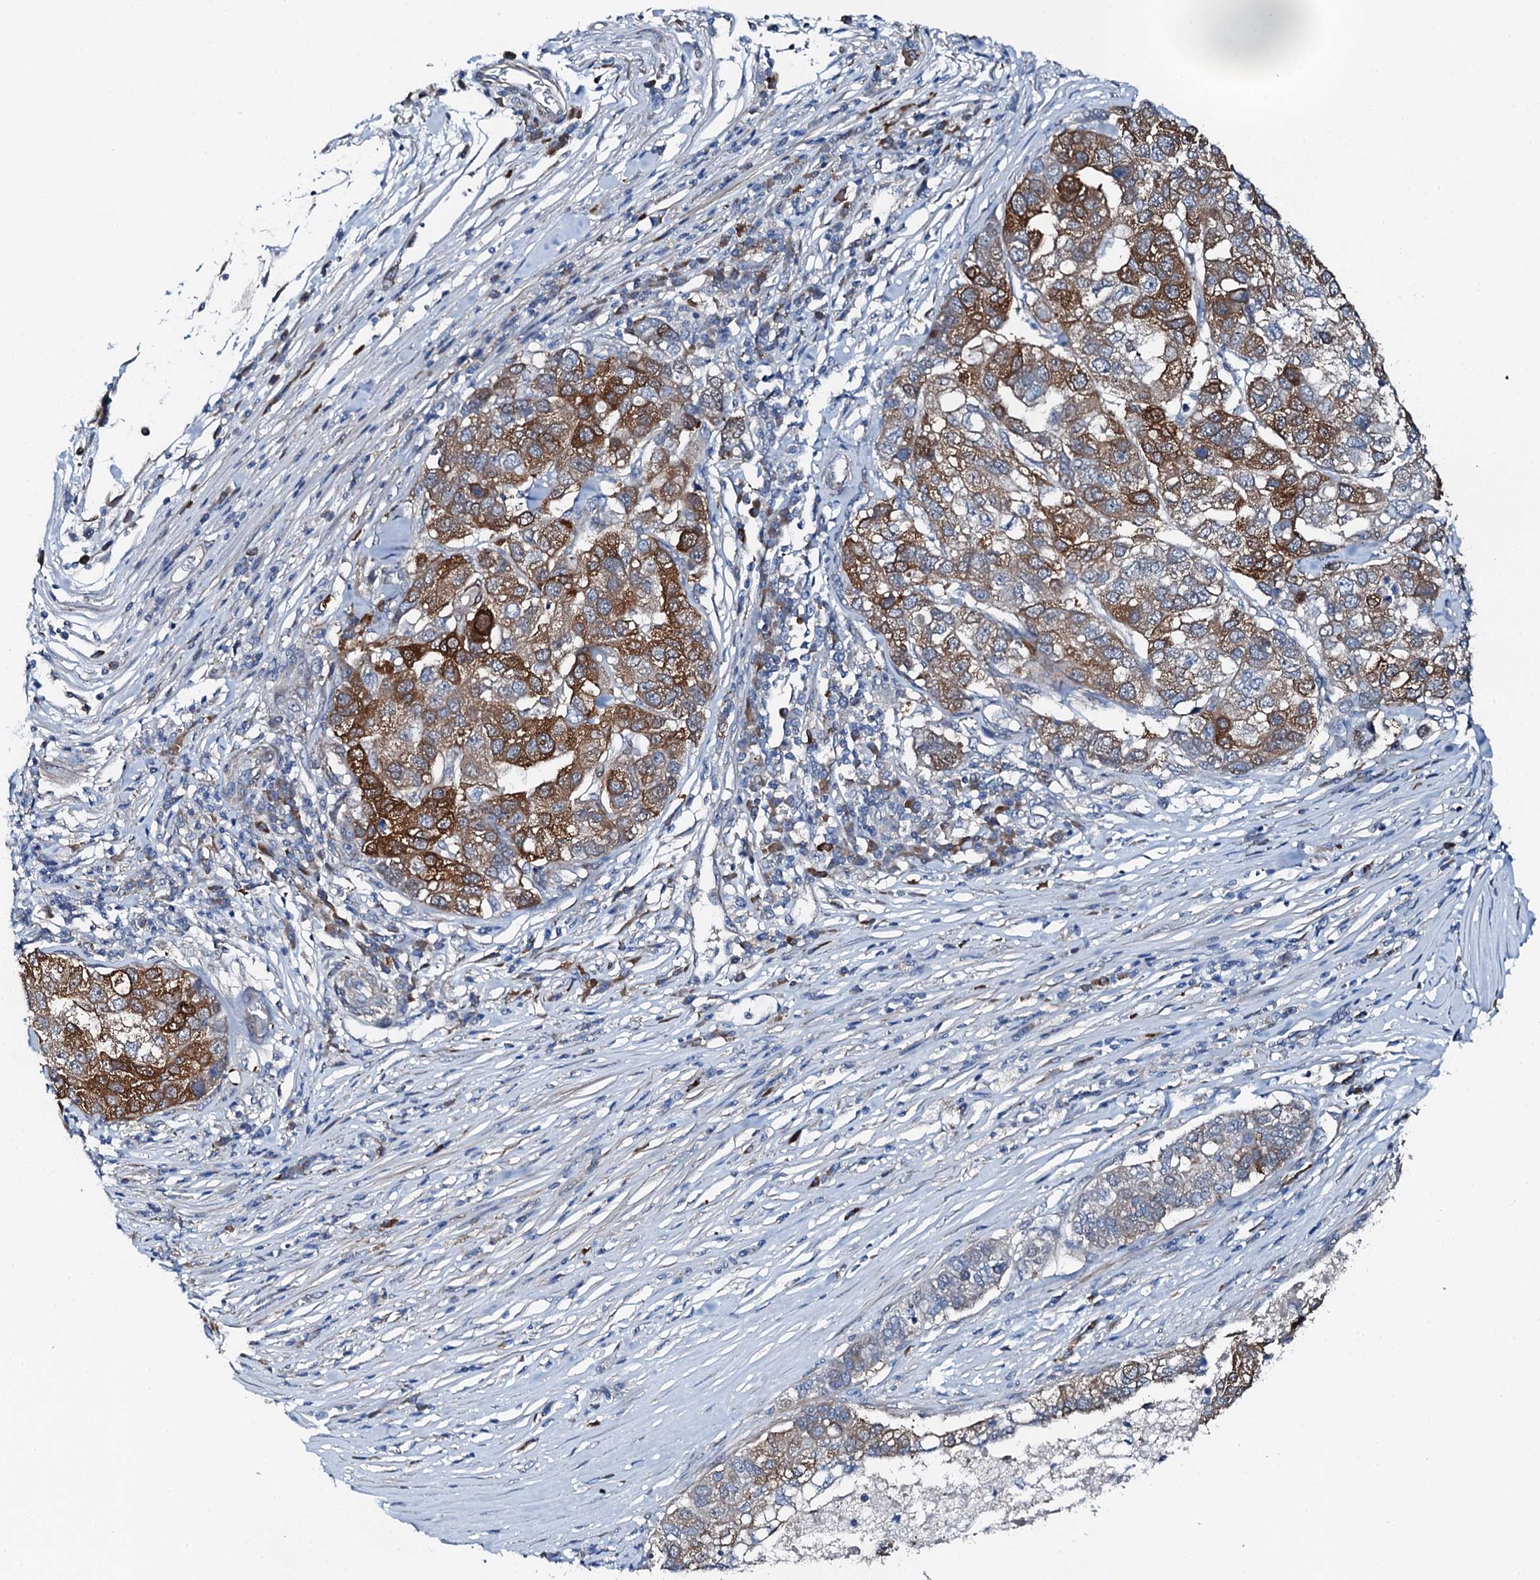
{"staining": {"intensity": "strong", "quantity": "25%-75%", "location": "cytoplasmic/membranous"}, "tissue": "pancreatic cancer", "cell_type": "Tumor cells", "image_type": "cancer", "snomed": [{"axis": "morphology", "description": "Adenocarcinoma, NOS"}, {"axis": "topography", "description": "Pancreas"}], "caption": "Adenocarcinoma (pancreatic) was stained to show a protein in brown. There is high levels of strong cytoplasmic/membranous staining in about 25%-75% of tumor cells.", "gene": "GFOD2", "patient": {"sex": "female", "age": 61}}